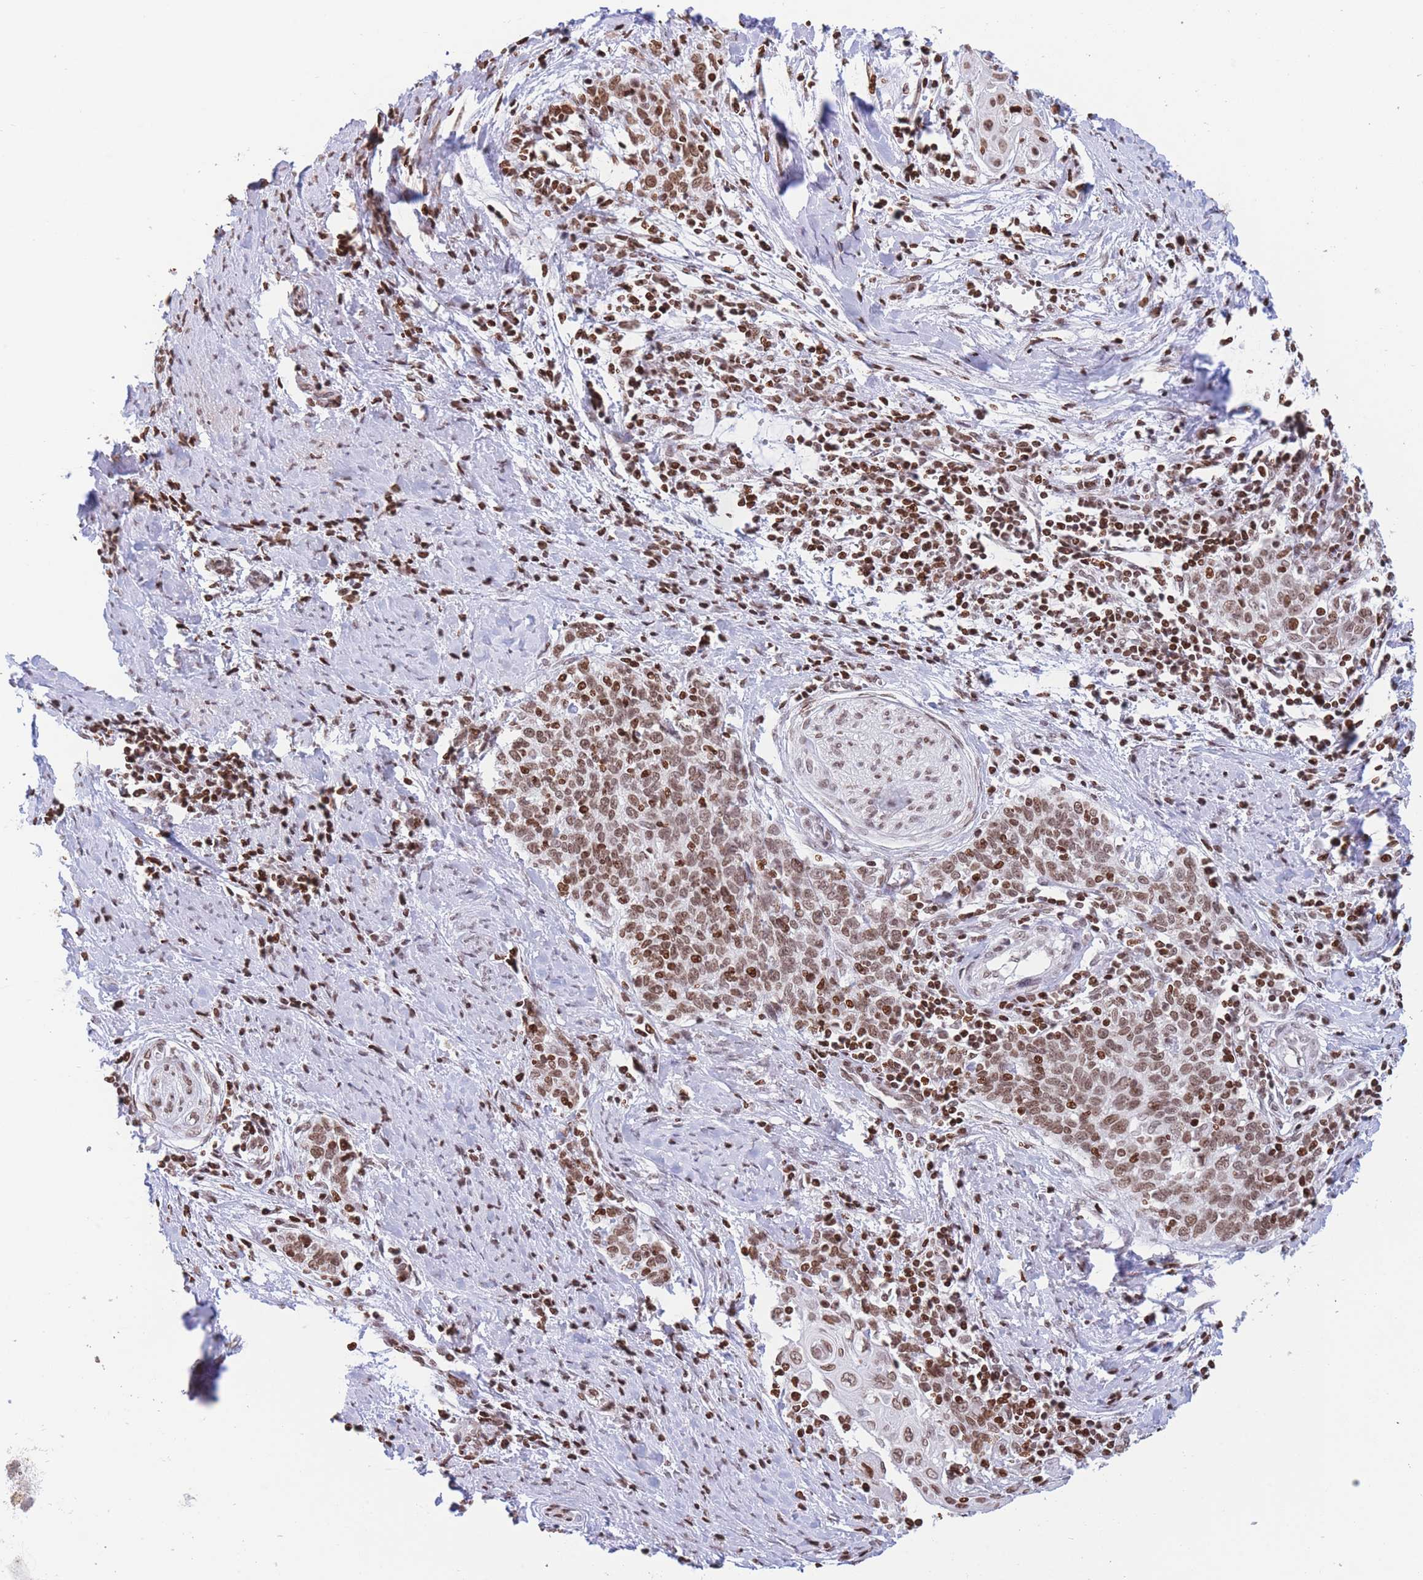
{"staining": {"intensity": "moderate", "quantity": ">75%", "location": "nuclear"}, "tissue": "cervical cancer", "cell_type": "Tumor cells", "image_type": "cancer", "snomed": [{"axis": "morphology", "description": "Squamous cell carcinoma, NOS"}, {"axis": "topography", "description": "Cervix"}], "caption": "Protein expression analysis of human cervical cancer reveals moderate nuclear staining in approximately >75% of tumor cells. Using DAB (3,3'-diaminobenzidine) (brown) and hematoxylin (blue) stains, captured at high magnification using brightfield microscopy.", "gene": "H2BC11", "patient": {"sex": "female", "age": 39}}